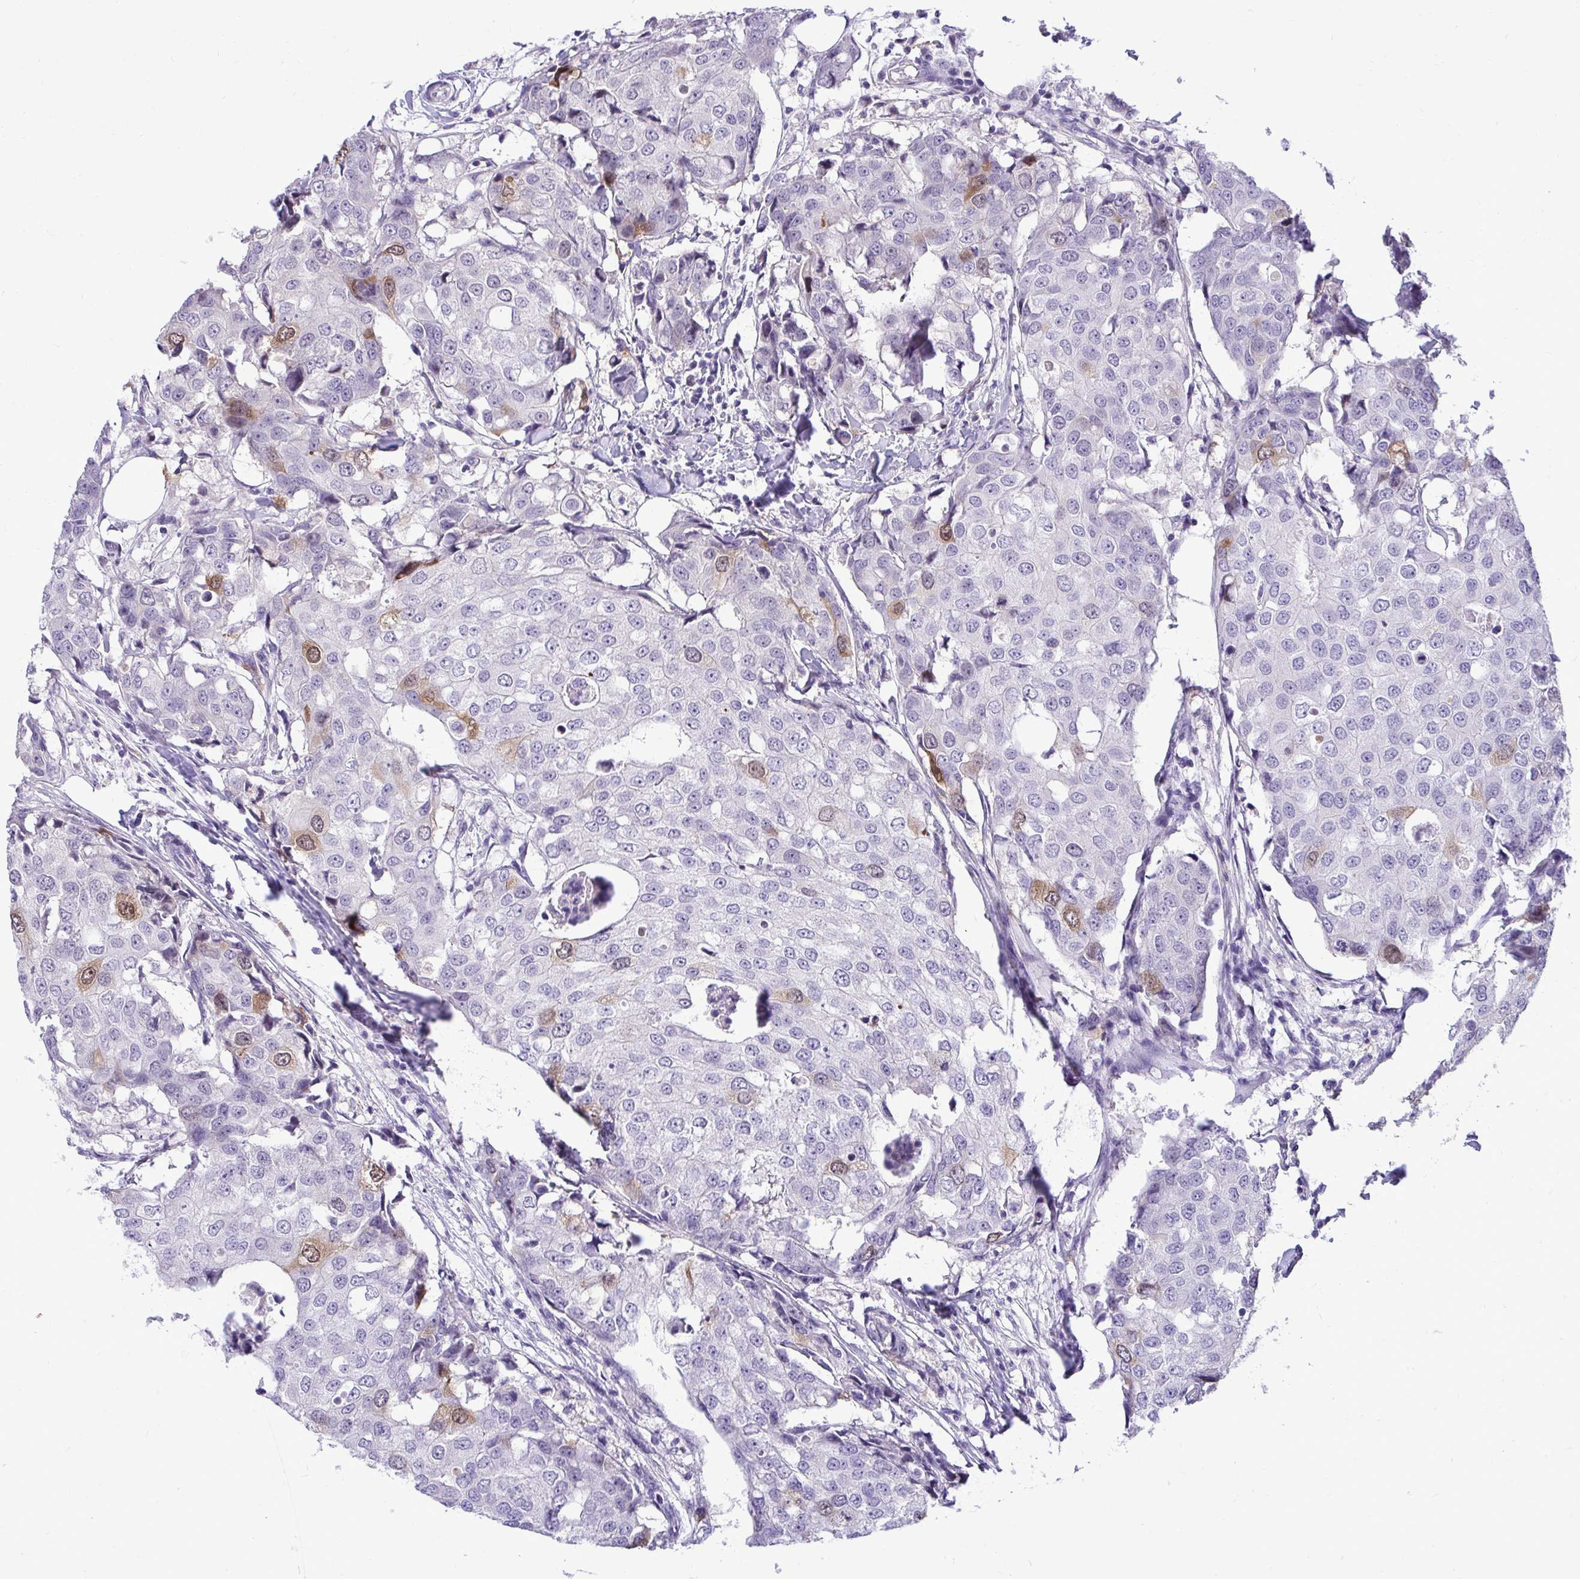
{"staining": {"intensity": "moderate", "quantity": "<25%", "location": "nuclear"}, "tissue": "breast cancer", "cell_type": "Tumor cells", "image_type": "cancer", "snomed": [{"axis": "morphology", "description": "Duct carcinoma"}, {"axis": "topography", "description": "Breast"}], "caption": "Breast cancer stained for a protein (brown) exhibits moderate nuclear positive staining in about <25% of tumor cells.", "gene": "CDC20", "patient": {"sex": "female", "age": 27}}